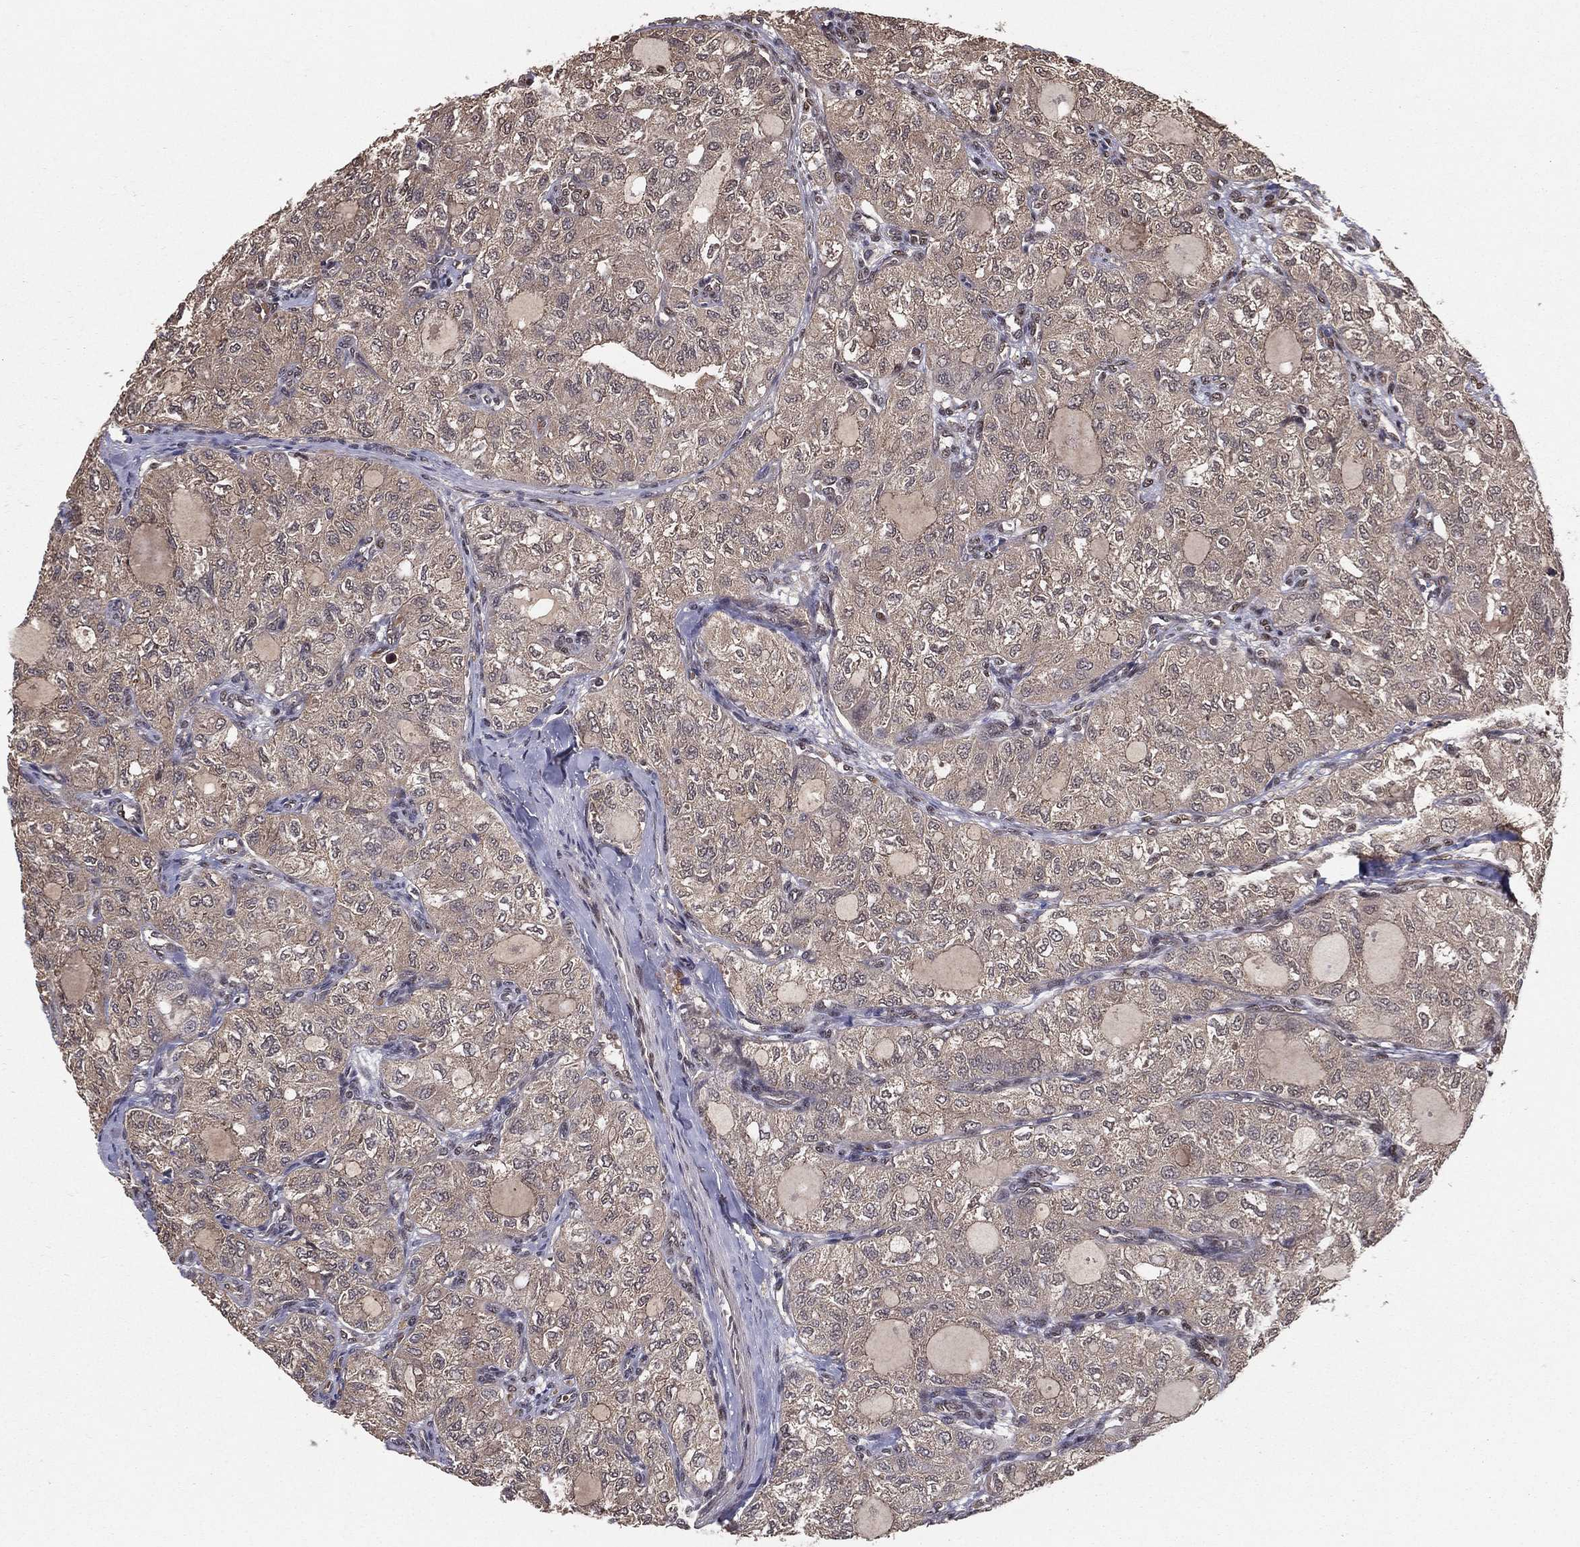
{"staining": {"intensity": "weak", "quantity": "<25%", "location": "cytoplasmic/membranous"}, "tissue": "thyroid cancer", "cell_type": "Tumor cells", "image_type": "cancer", "snomed": [{"axis": "morphology", "description": "Follicular adenoma carcinoma, NOS"}, {"axis": "topography", "description": "Thyroid gland"}], "caption": "An immunohistochemistry (IHC) photomicrograph of follicular adenoma carcinoma (thyroid) is shown. There is no staining in tumor cells of follicular adenoma carcinoma (thyroid).", "gene": "CARM1", "patient": {"sex": "male", "age": 75}}